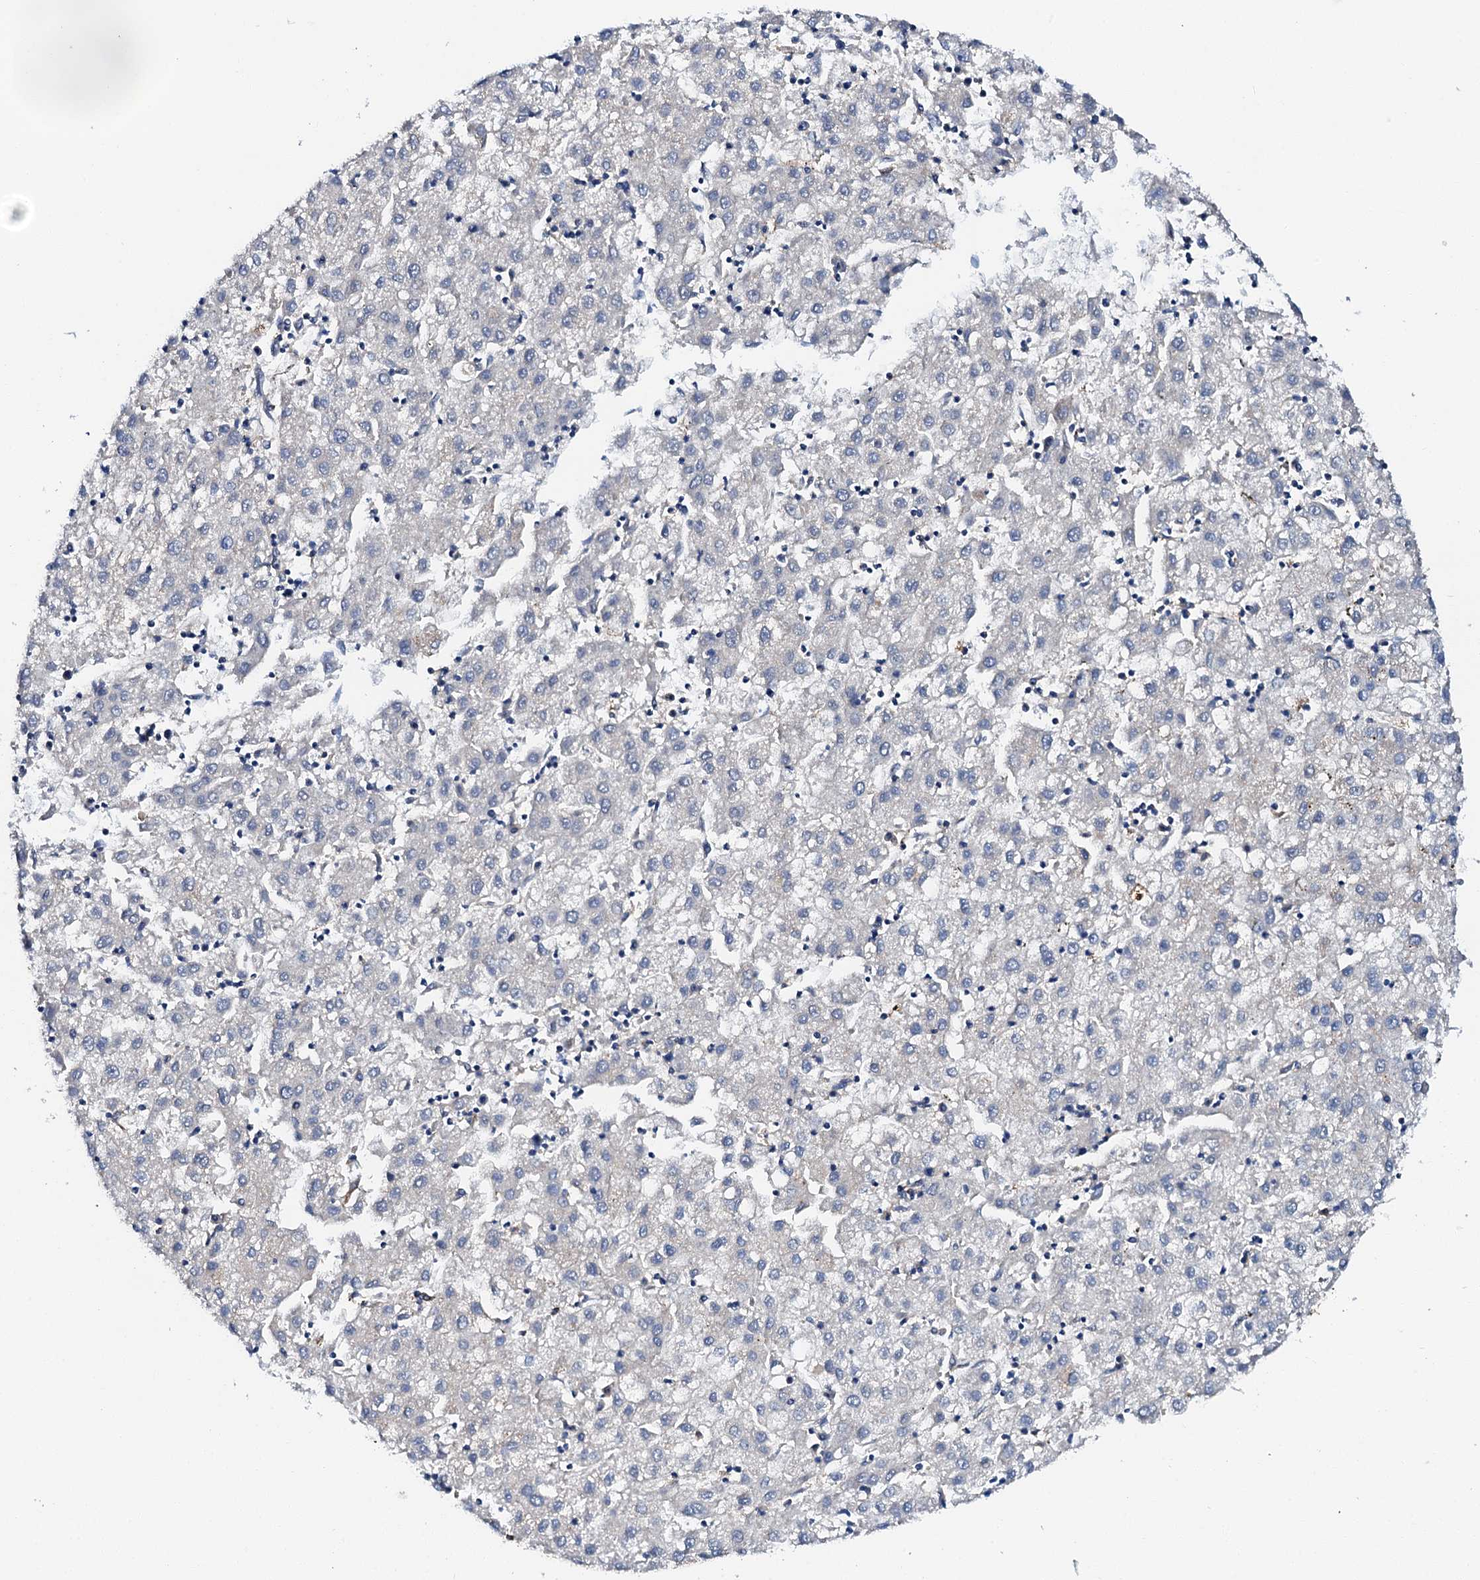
{"staining": {"intensity": "negative", "quantity": "none", "location": "none"}, "tissue": "liver cancer", "cell_type": "Tumor cells", "image_type": "cancer", "snomed": [{"axis": "morphology", "description": "Carcinoma, Hepatocellular, NOS"}, {"axis": "topography", "description": "Liver"}], "caption": "This is an immunohistochemistry (IHC) image of liver cancer (hepatocellular carcinoma). There is no staining in tumor cells.", "gene": "MED13L", "patient": {"sex": "male", "age": 72}}